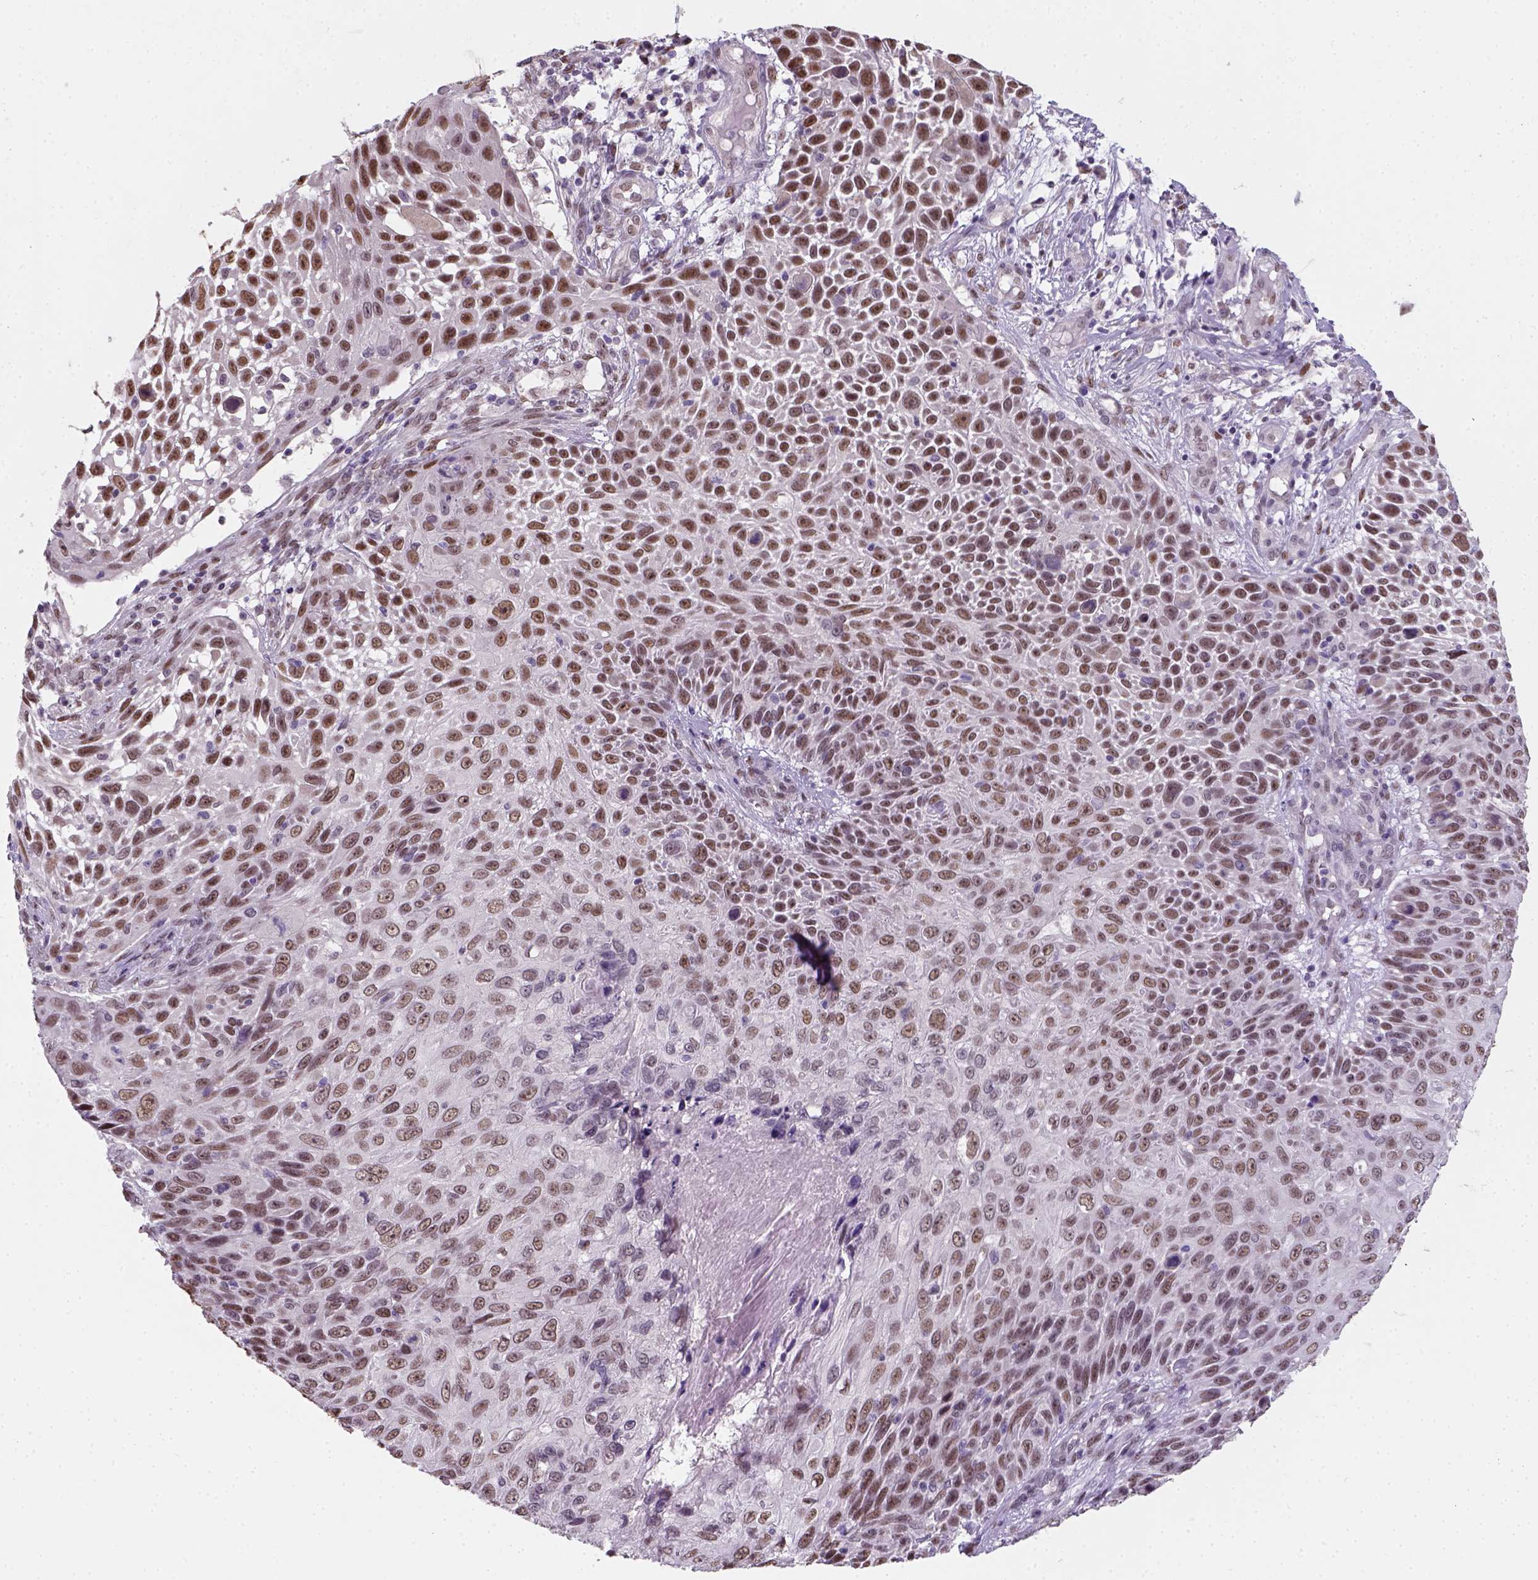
{"staining": {"intensity": "moderate", "quantity": ">75%", "location": "nuclear"}, "tissue": "skin cancer", "cell_type": "Tumor cells", "image_type": "cancer", "snomed": [{"axis": "morphology", "description": "Squamous cell carcinoma, NOS"}, {"axis": "topography", "description": "Skin"}], "caption": "Skin cancer stained for a protein shows moderate nuclear positivity in tumor cells.", "gene": "C1orf112", "patient": {"sex": "male", "age": 92}}